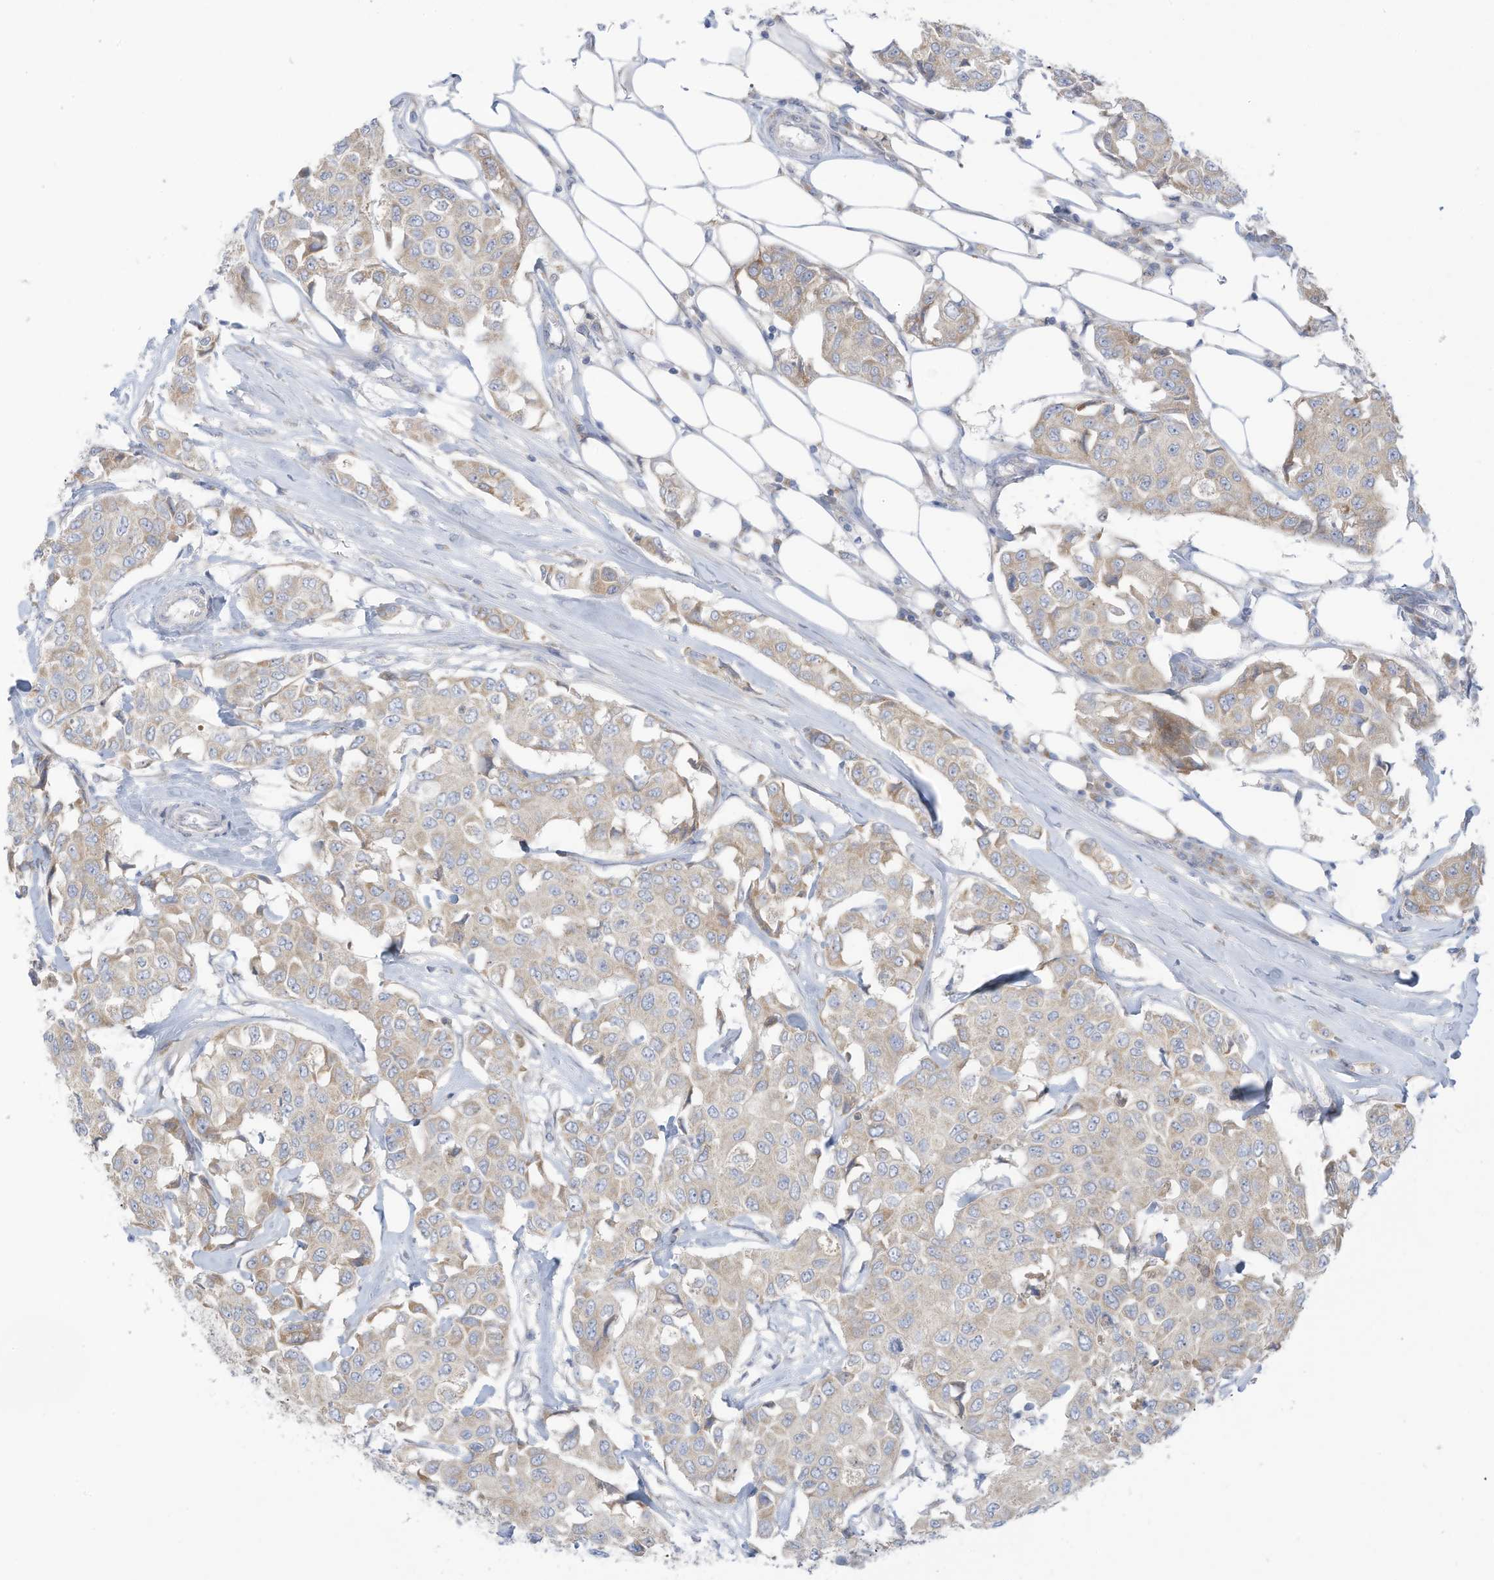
{"staining": {"intensity": "weak", "quantity": "<25%", "location": "cytoplasmic/membranous"}, "tissue": "breast cancer", "cell_type": "Tumor cells", "image_type": "cancer", "snomed": [{"axis": "morphology", "description": "Duct carcinoma"}, {"axis": "topography", "description": "Breast"}], "caption": "IHC of human intraductal carcinoma (breast) shows no expression in tumor cells.", "gene": "TRMT2B", "patient": {"sex": "female", "age": 80}}